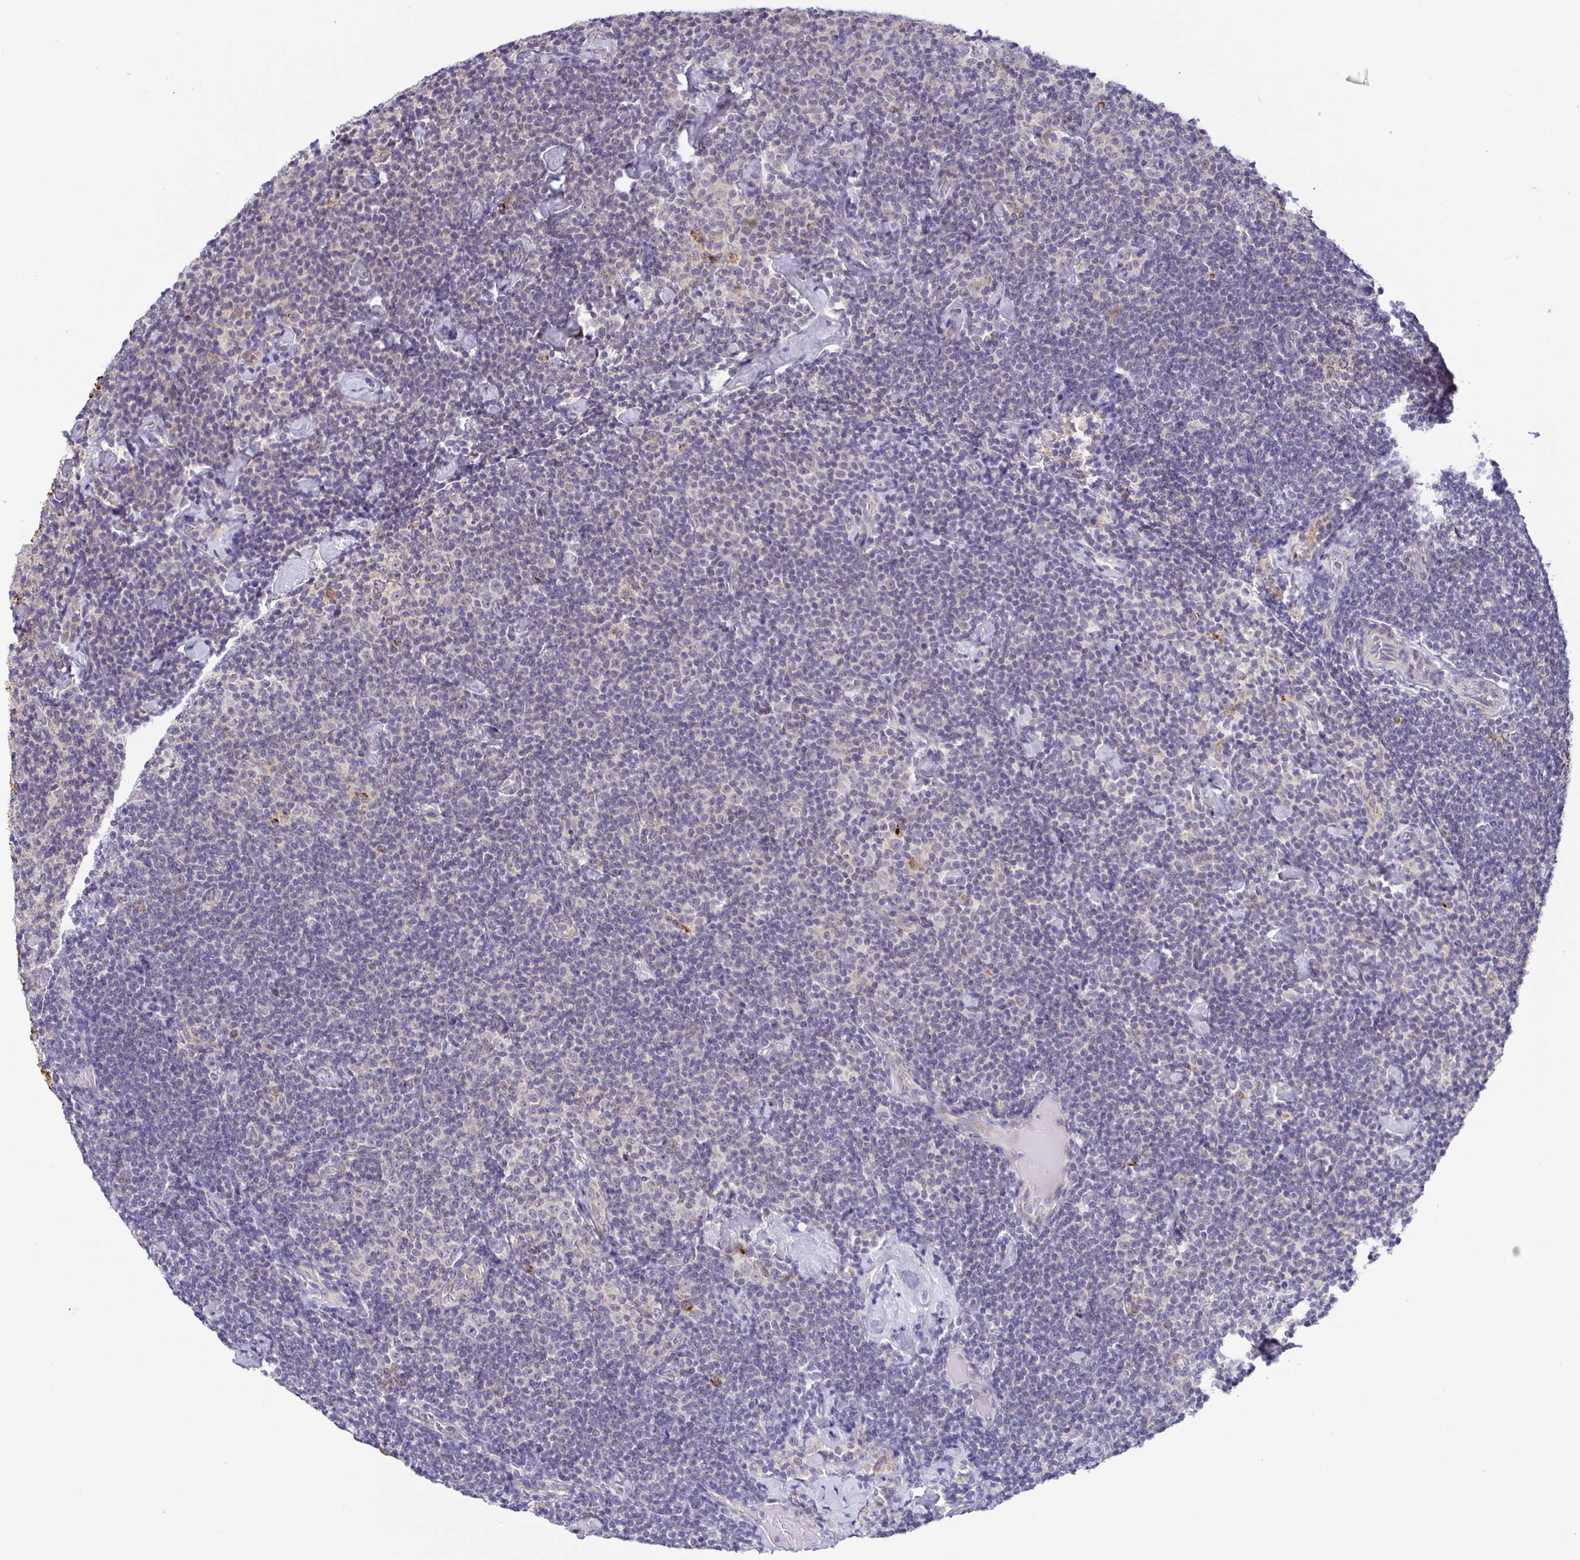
{"staining": {"intensity": "negative", "quantity": "none", "location": "none"}, "tissue": "lymphoma", "cell_type": "Tumor cells", "image_type": "cancer", "snomed": [{"axis": "morphology", "description": "Malignant lymphoma, non-Hodgkin's type, Low grade"}, {"axis": "topography", "description": "Lymph node"}], "caption": "The IHC histopathology image has no significant expression in tumor cells of lymphoma tissue.", "gene": "BCL2L1", "patient": {"sex": "male", "age": 81}}